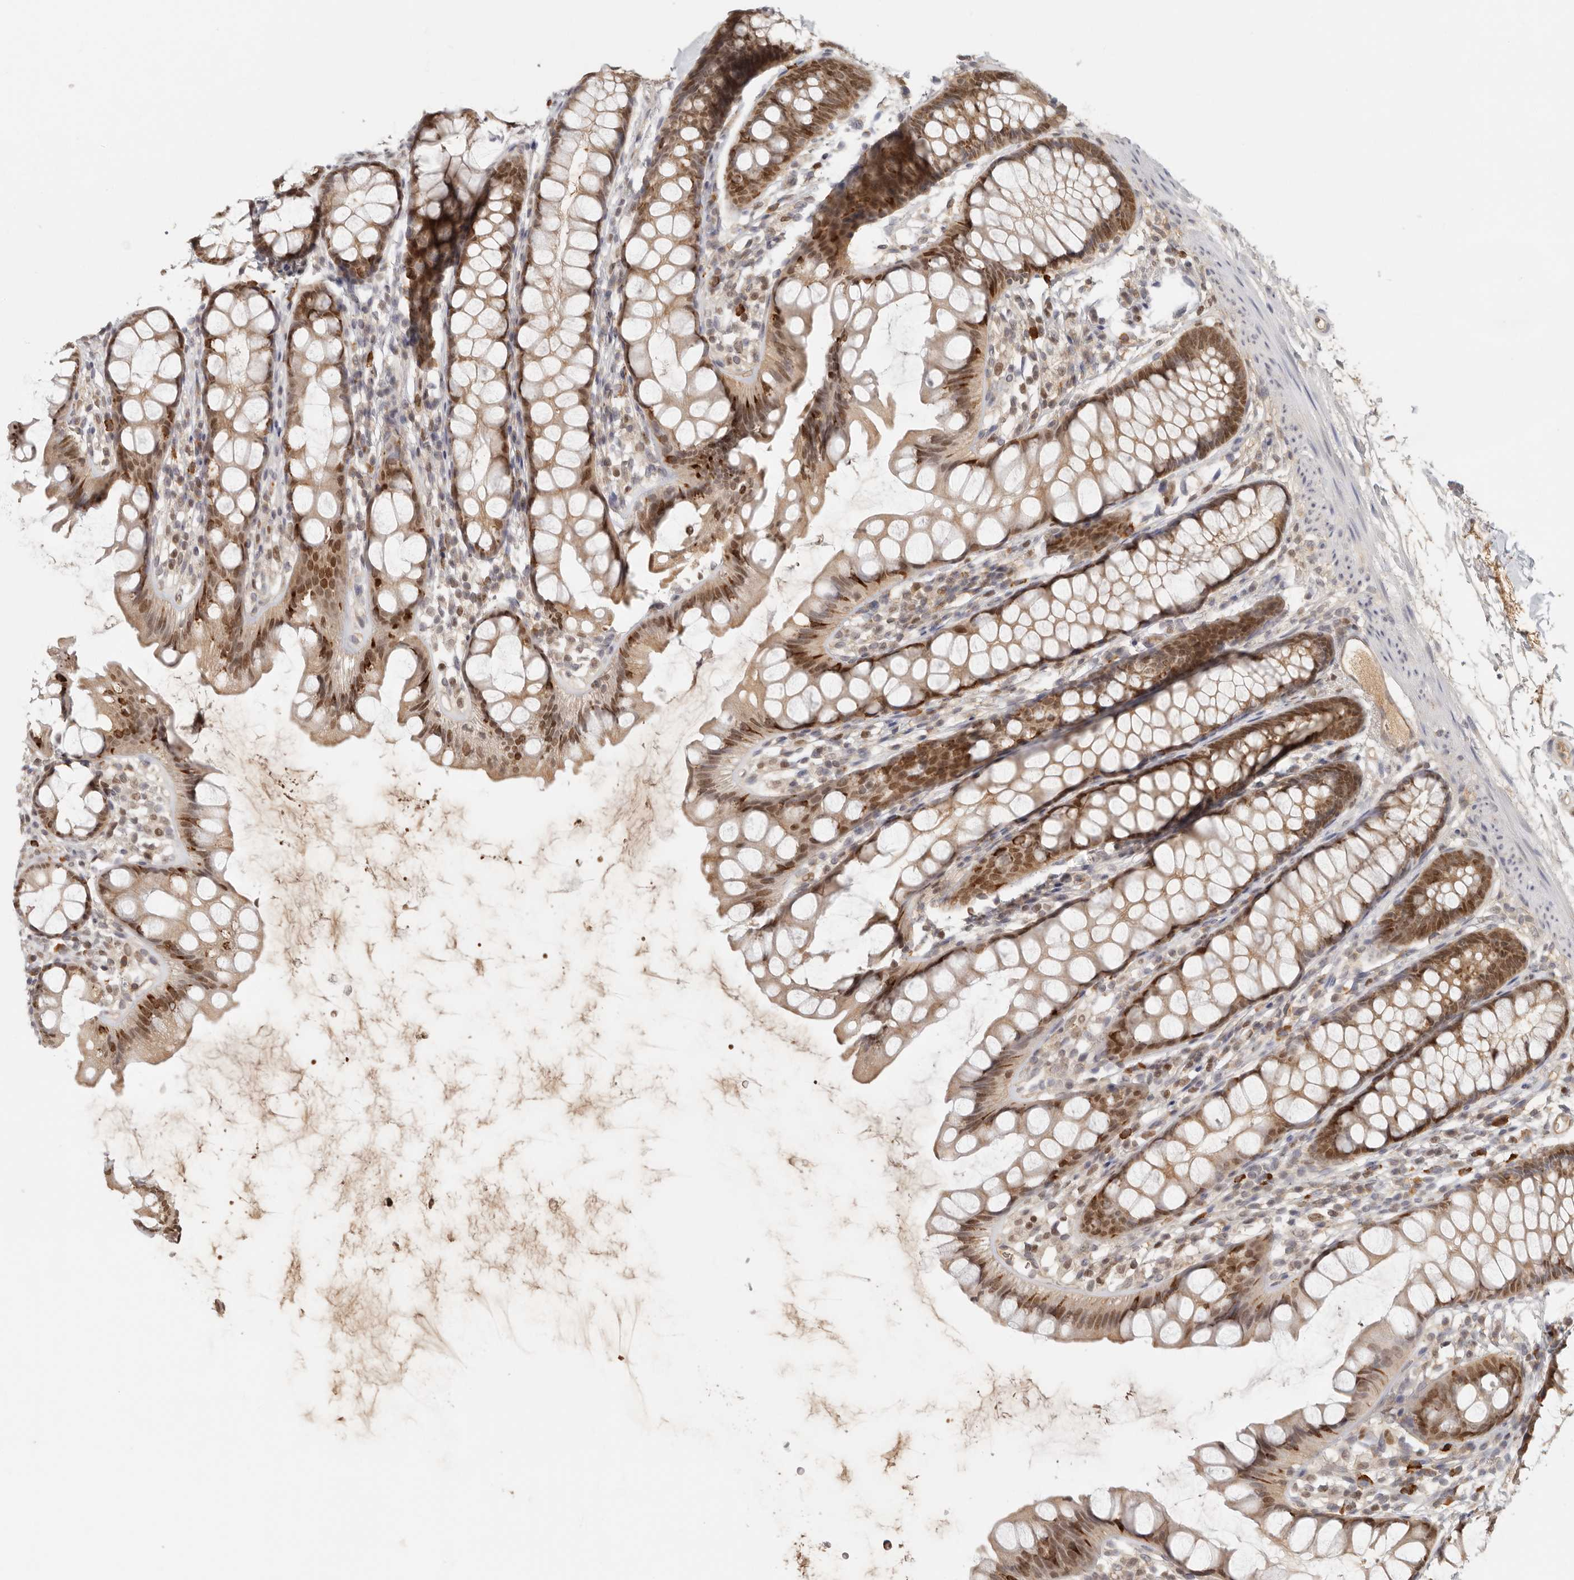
{"staining": {"intensity": "moderate", "quantity": ">75%", "location": "cytoplasmic/membranous,nuclear"}, "tissue": "rectum", "cell_type": "Glandular cells", "image_type": "normal", "snomed": [{"axis": "morphology", "description": "Normal tissue, NOS"}, {"axis": "topography", "description": "Rectum"}], "caption": "DAB immunohistochemical staining of unremarkable human rectum displays moderate cytoplasmic/membranous,nuclear protein staining in about >75% of glandular cells.", "gene": "PSMA5", "patient": {"sex": "female", "age": 65}}